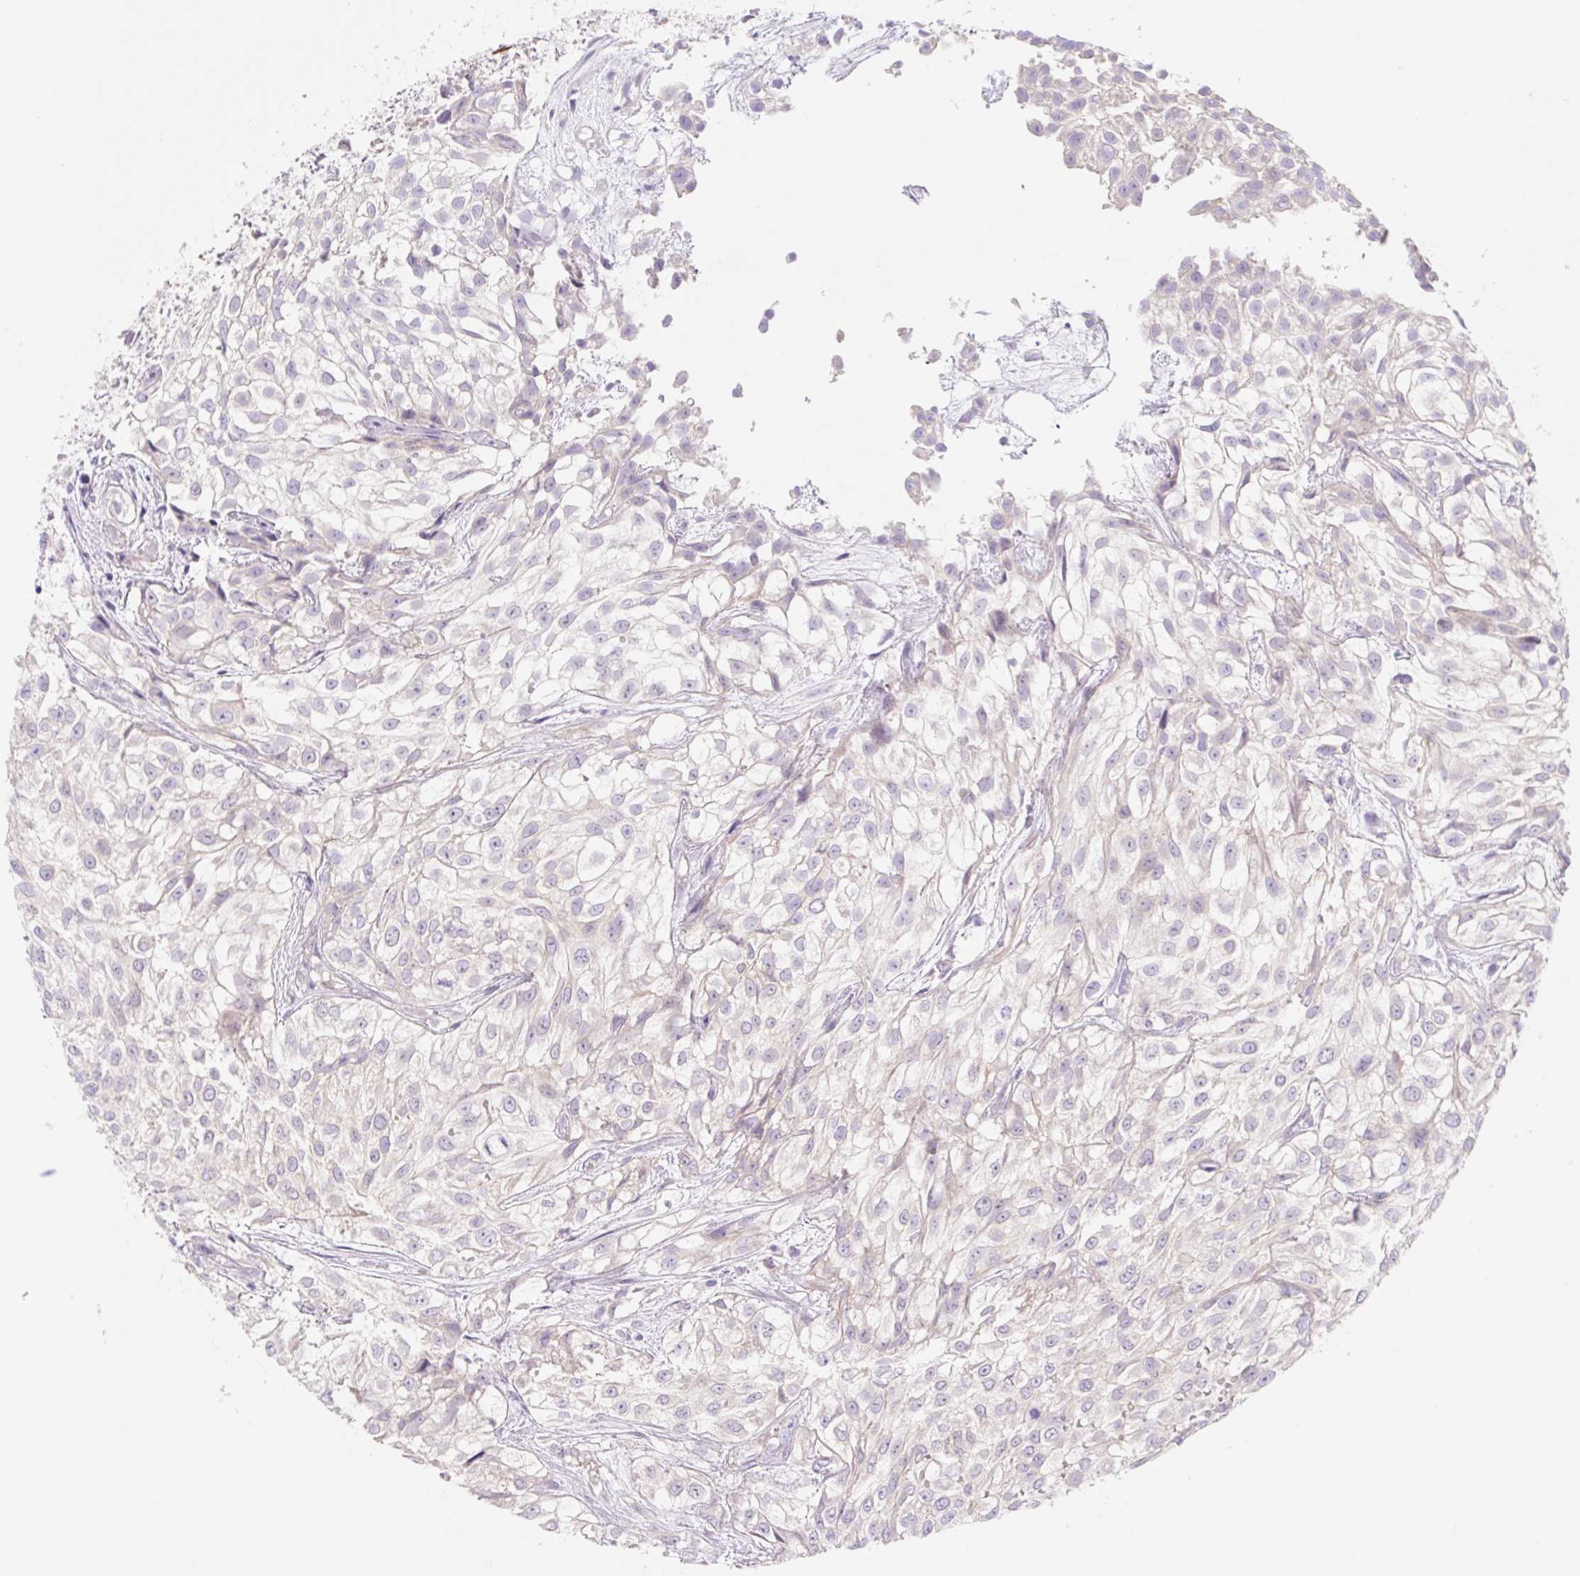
{"staining": {"intensity": "negative", "quantity": "none", "location": "none"}, "tissue": "urothelial cancer", "cell_type": "Tumor cells", "image_type": "cancer", "snomed": [{"axis": "morphology", "description": "Urothelial carcinoma, High grade"}, {"axis": "topography", "description": "Urinary bladder"}], "caption": "Immunohistochemistry micrograph of neoplastic tissue: high-grade urothelial carcinoma stained with DAB (3,3'-diaminobenzidine) reveals no significant protein expression in tumor cells.", "gene": "LYVE1", "patient": {"sex": "male", "age": 56}}